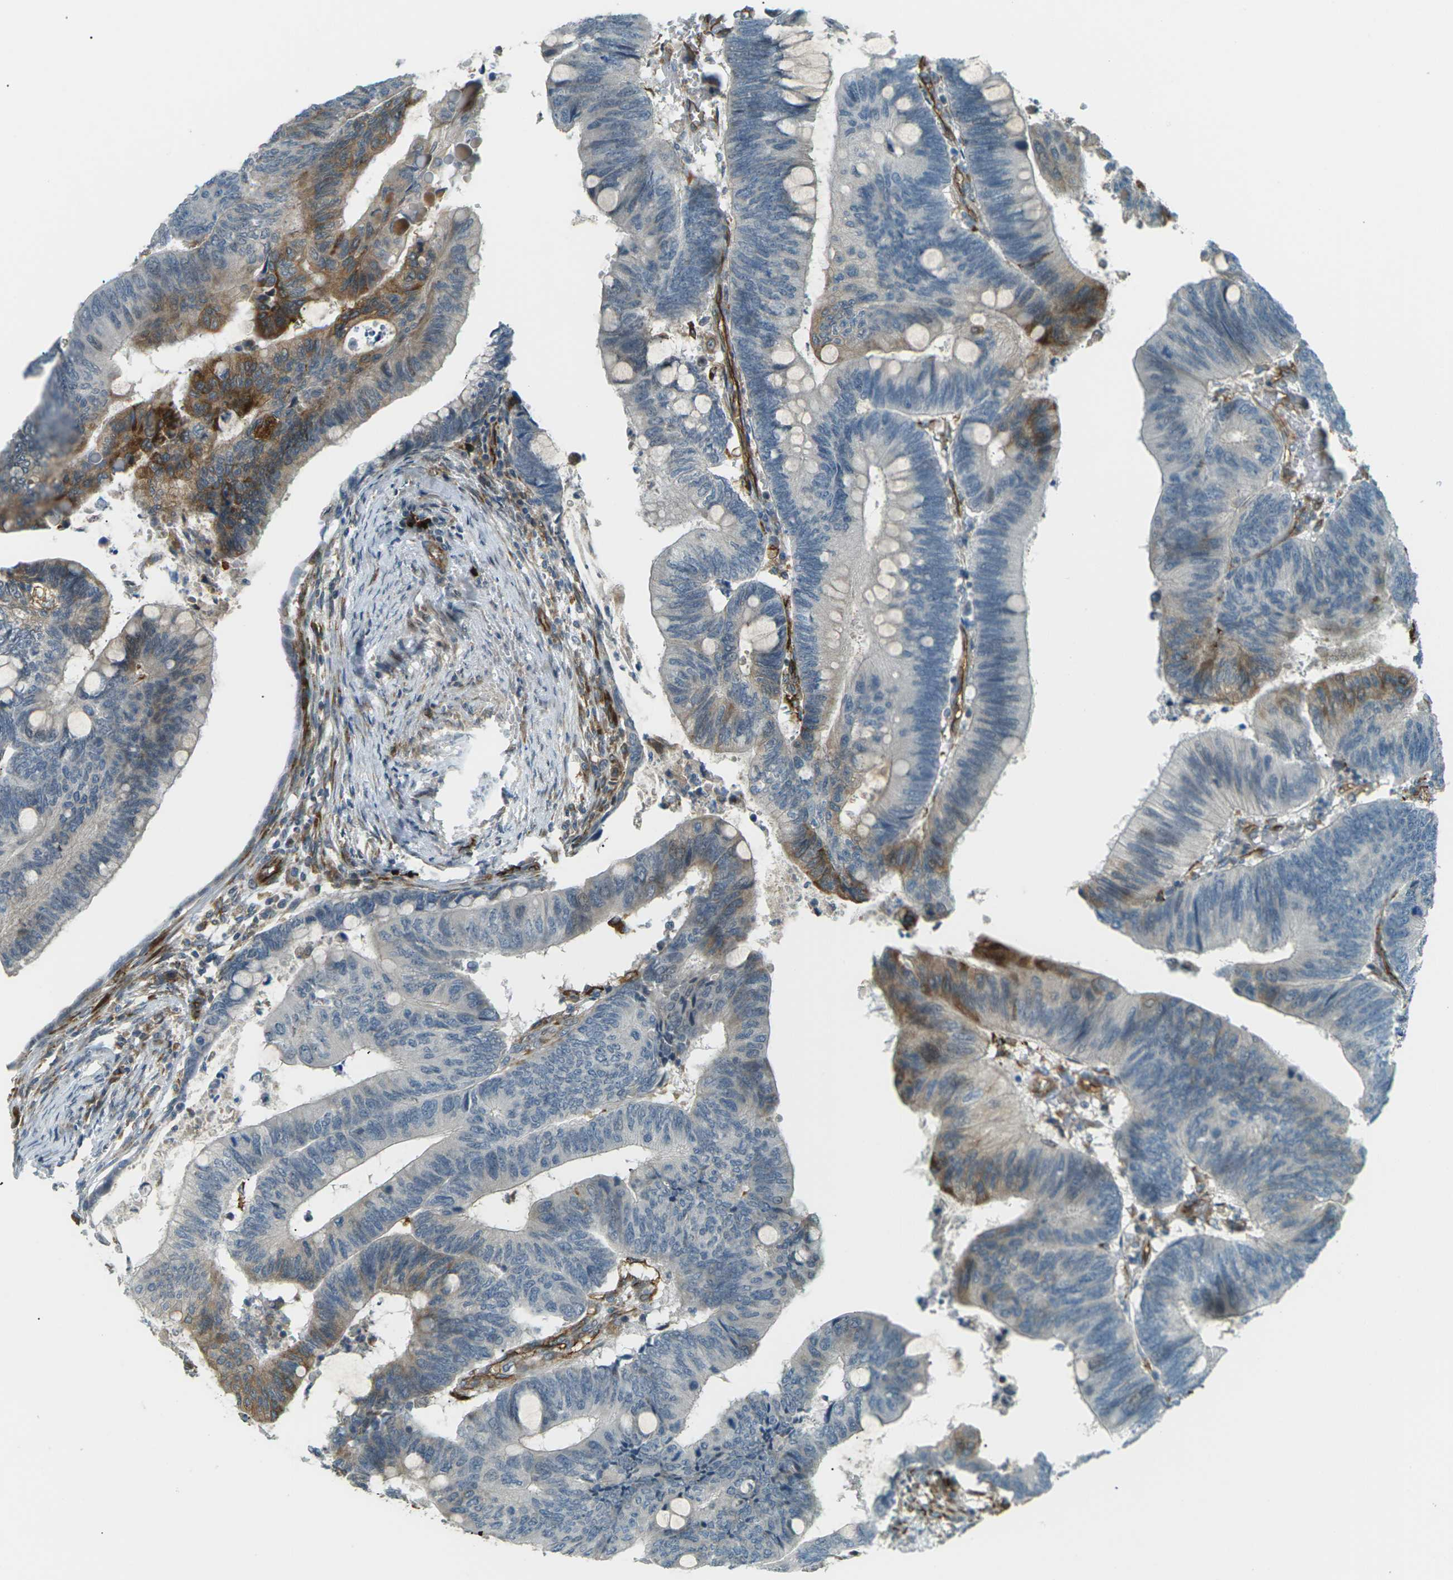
{"staining": {"intensity": "moderate", "quantity": "<25%", "location": "cytoplasmic/membranous"}, "tissue": "colorectal cancer", "cell_type": "Tumor cells", "image_type": "cancer", "snomed": [{"axis": "morphology", "description": "Normal tissue, NOS"}, {"axis": "morphology", "description": "Adenocarcinoma, NOS"}, {"axis": "topography", "description": "Rectum"}, {"axis": "topography", "description": "Peripheral nerve tissue"}], "caption": "A histopathology image of adenocarcinoma (colorectal) stained for a protein demonstrates moderate cytoplasmic/membranous brown staining in tumor cells.", "gene": "S1PR1", "patient": {"sex": "male", "age": 92}}